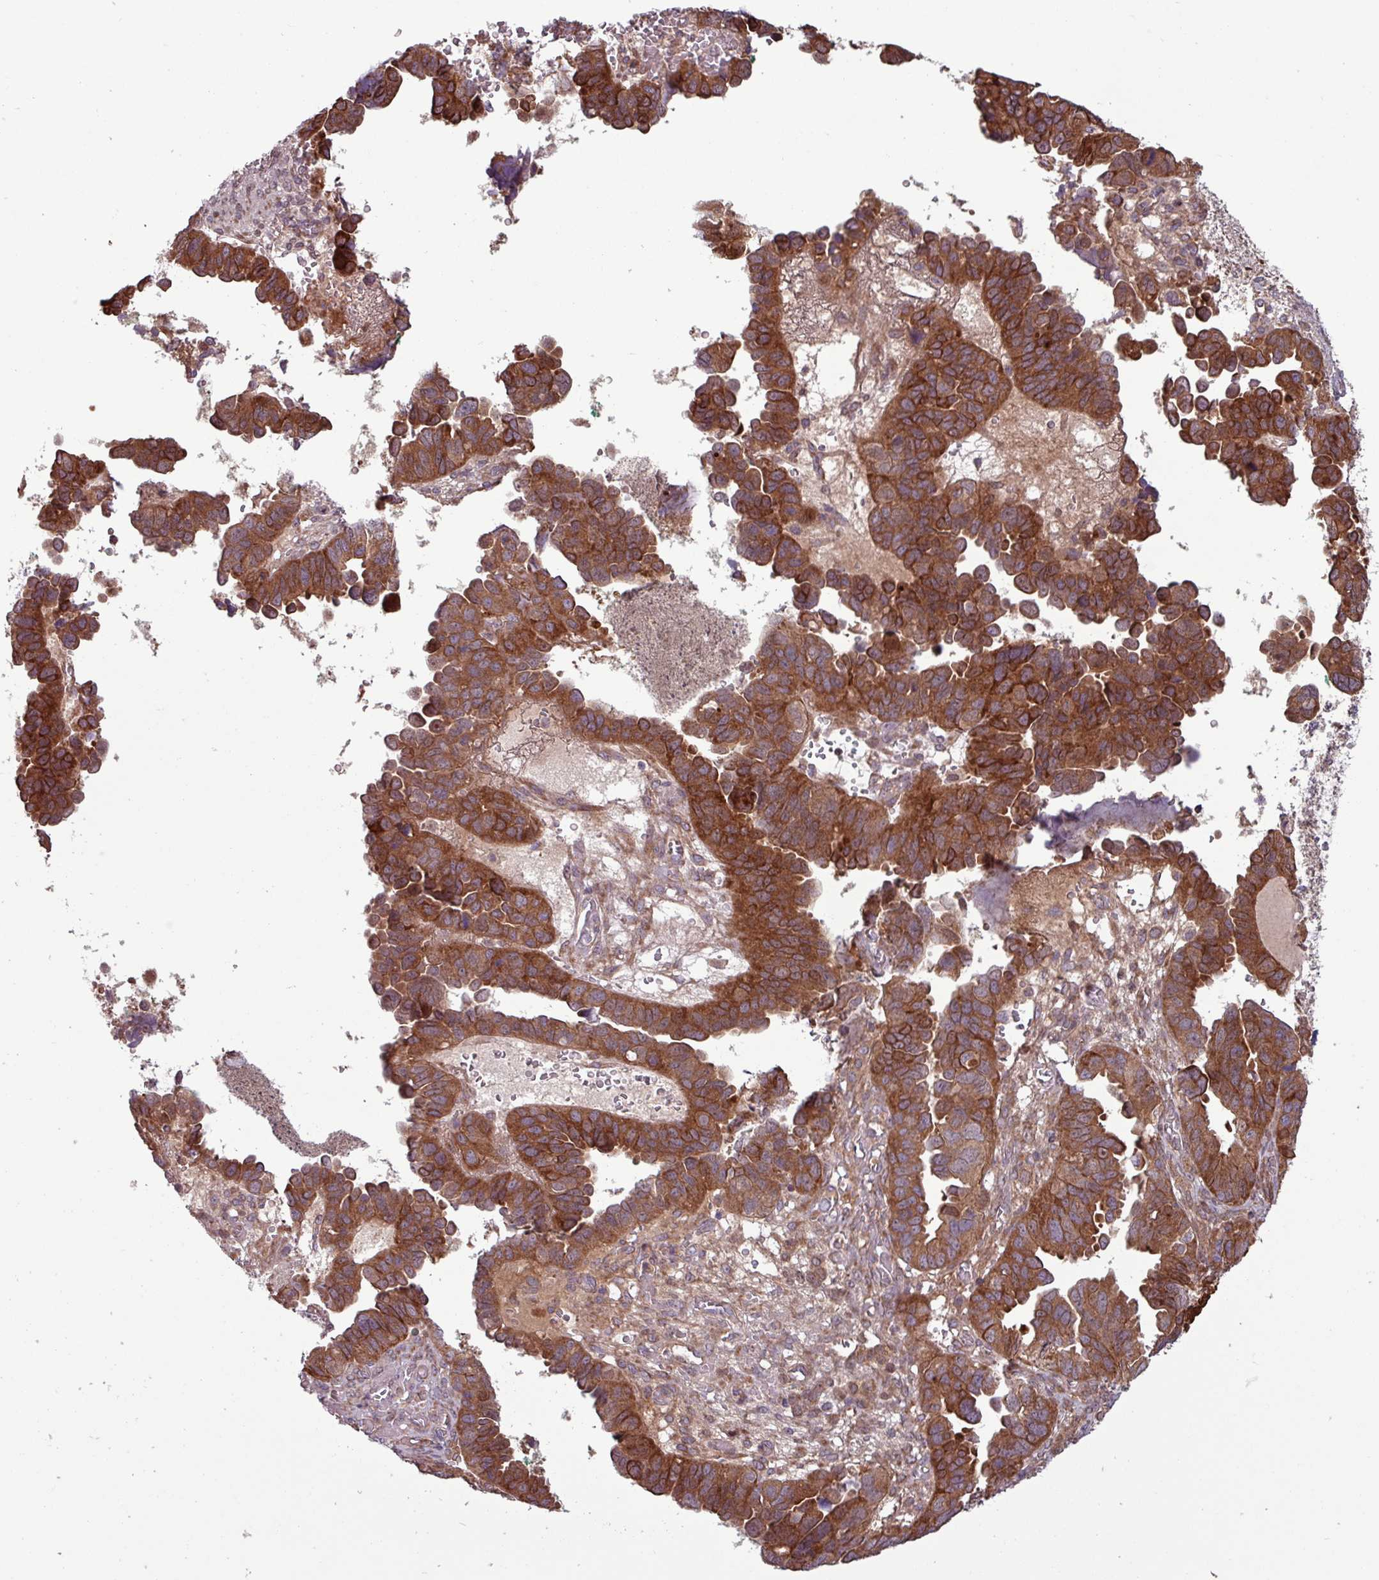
{"staining": {"intensity": "strong", "quantity": ">75%", "location": "cytoplasmic/membranous"}, "tissue": "ovarian cancer", "cell_type": "Tumor cells", "image_type": "cancer", "snomed": [{"axis": "morphology", "description": "Cystadenocarcinoma, serous, NOS"}, {"axis": "topography", "description": "Ovary"}], "caption": "Tumor cells show high levels of strong cytoplasmic/membranous positivity in approximately >75% of cells in ovarian cancer. (DAB (3,3'-diaminobenzidine) IHC with brightfield microscopy, high magnification).", "gene": "PDPR", "patient": {"sex": "female", "age": 64}}